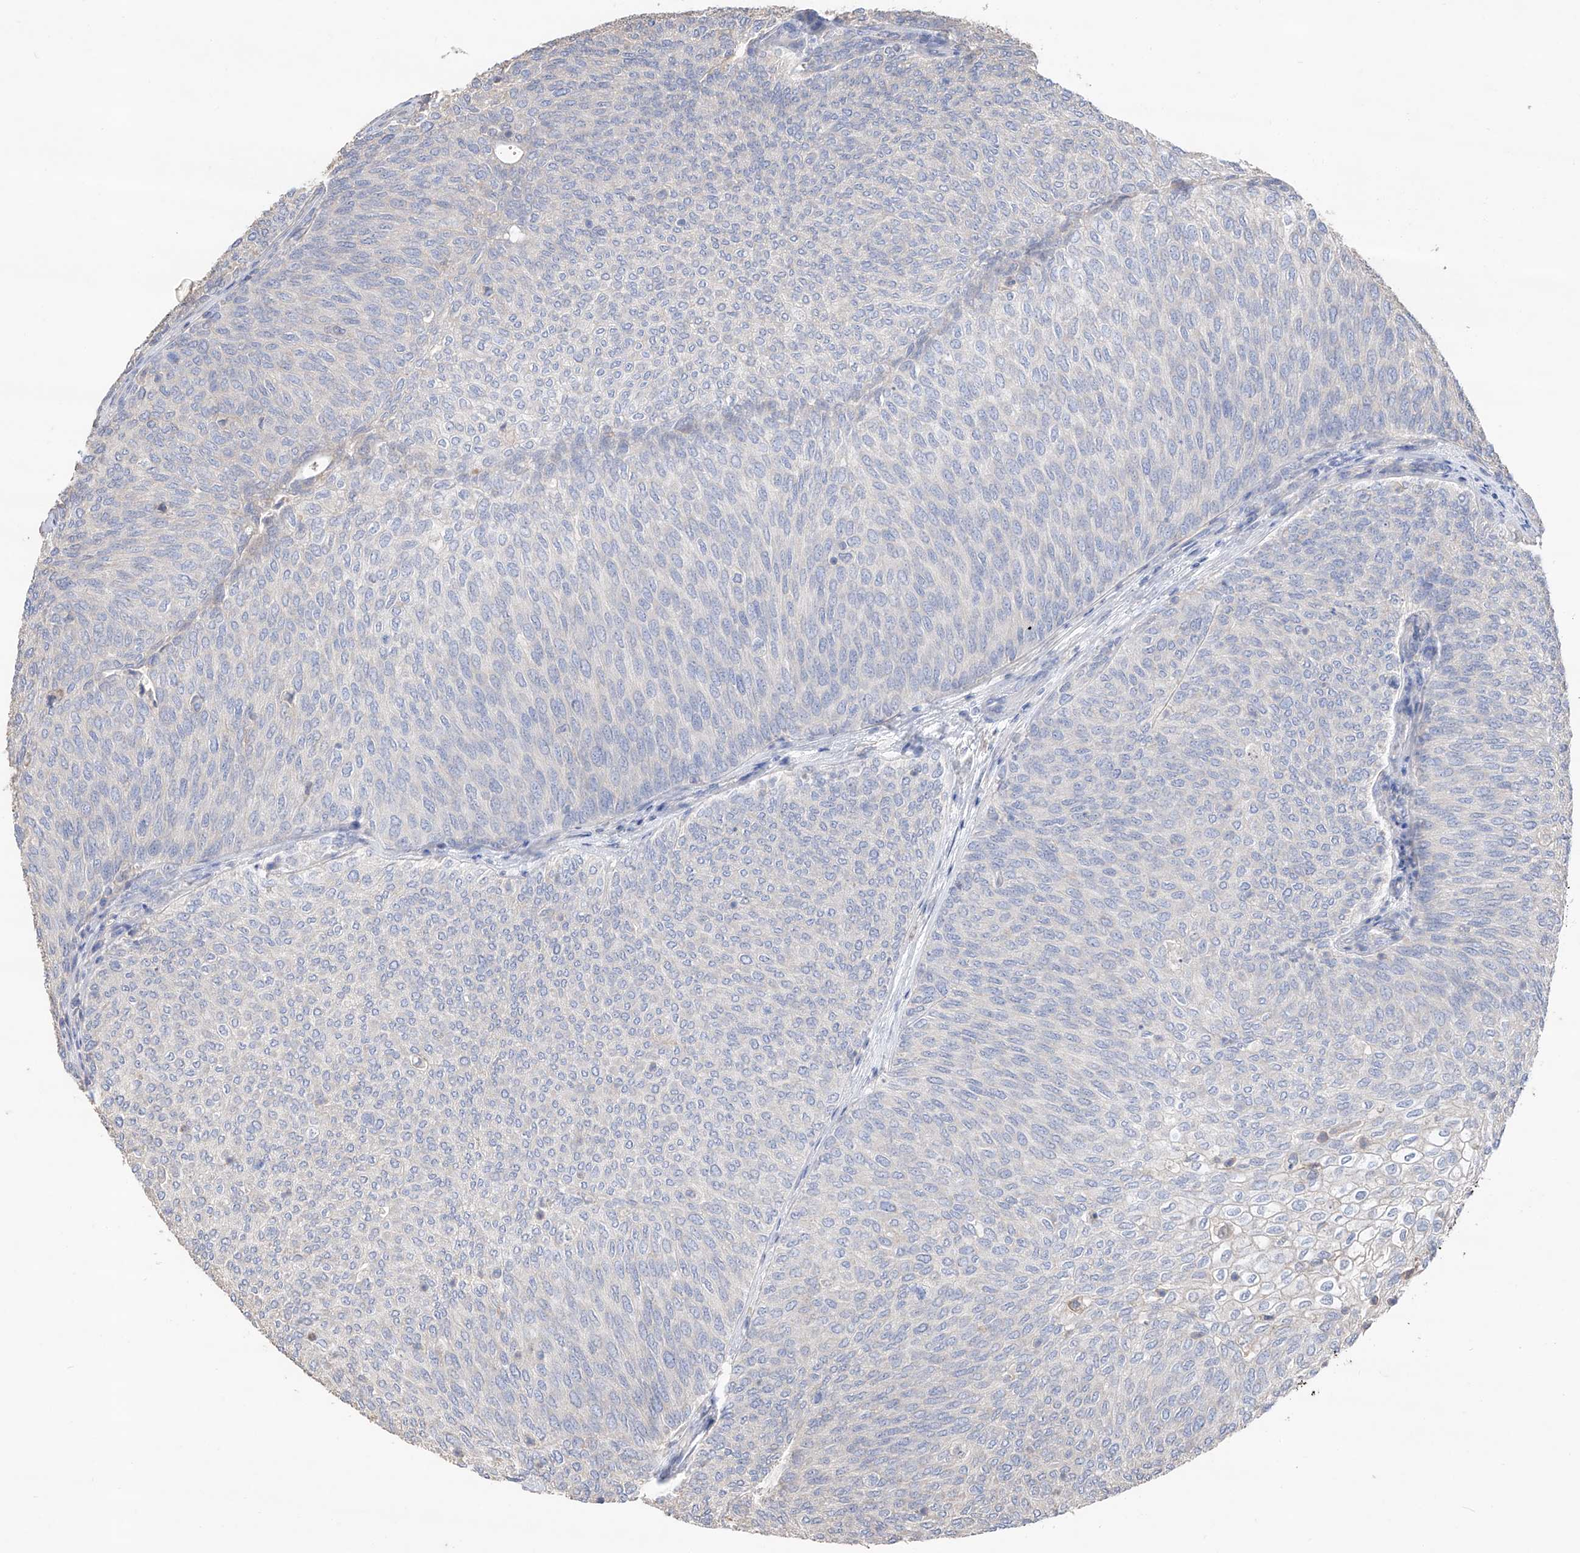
{"staining": {"intensity": "negative", "quantity": "none", "location": "none"}, "tissue": "urothelial cancer", "cell_type": "Tumor cells", "image_type": "cancer", "snomed": [{"axis": "morphology", "description": "Urothelial carcinoma, Low grade"}, {"axis": "topography", "description": "Urinary bladder"}], "caption": "Image shows no significant protein expression in tumor cells of urothelial cancer.", "gene": "EDN1", "patient": {"sex": "female", "age": 79}}